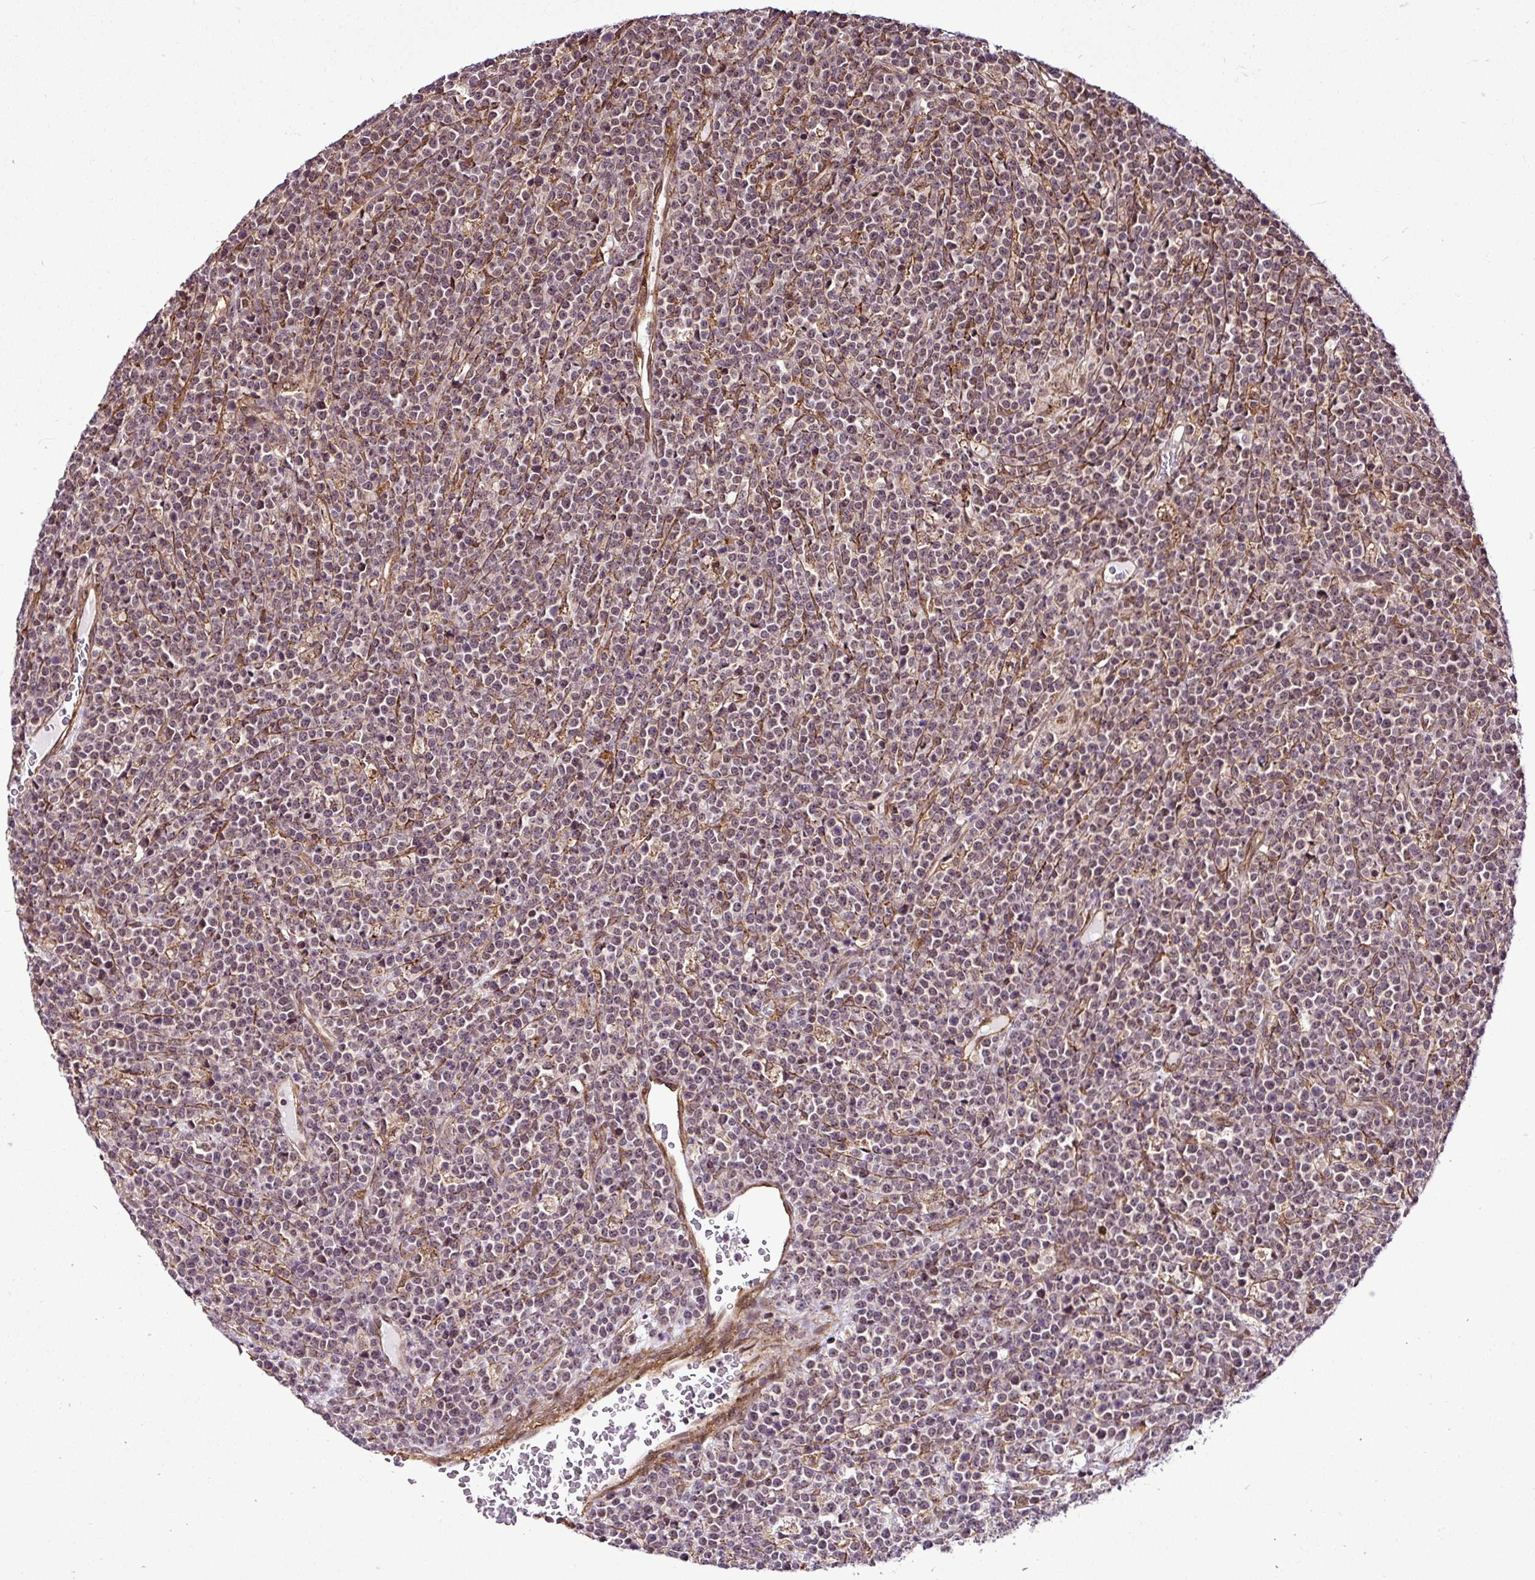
{"staining": {"intensity": "negative", "quantity": "none", "location": "none"}, "tissue": "lymphoma", "cell_type": "Tumor cells", "image_type": "cancer", "snomed": [{"axis": "morphology", "description": "Malignant lymphoma, non-Hodgkin's type, High grade"}, {"axis": "topography", "description": "Ovary"}], "caption": "Histopathology image shows no protein staining in tumor cells of high-grade malignant lymphoma, non-Hodgkin's type tissue. Brightfield microscopy of IHC stained with DAB (brown) and hematoxylin (blue), captured at high magnification.", "gene": "FAM153A", "patient": {"sex": "female", "age": 56}}